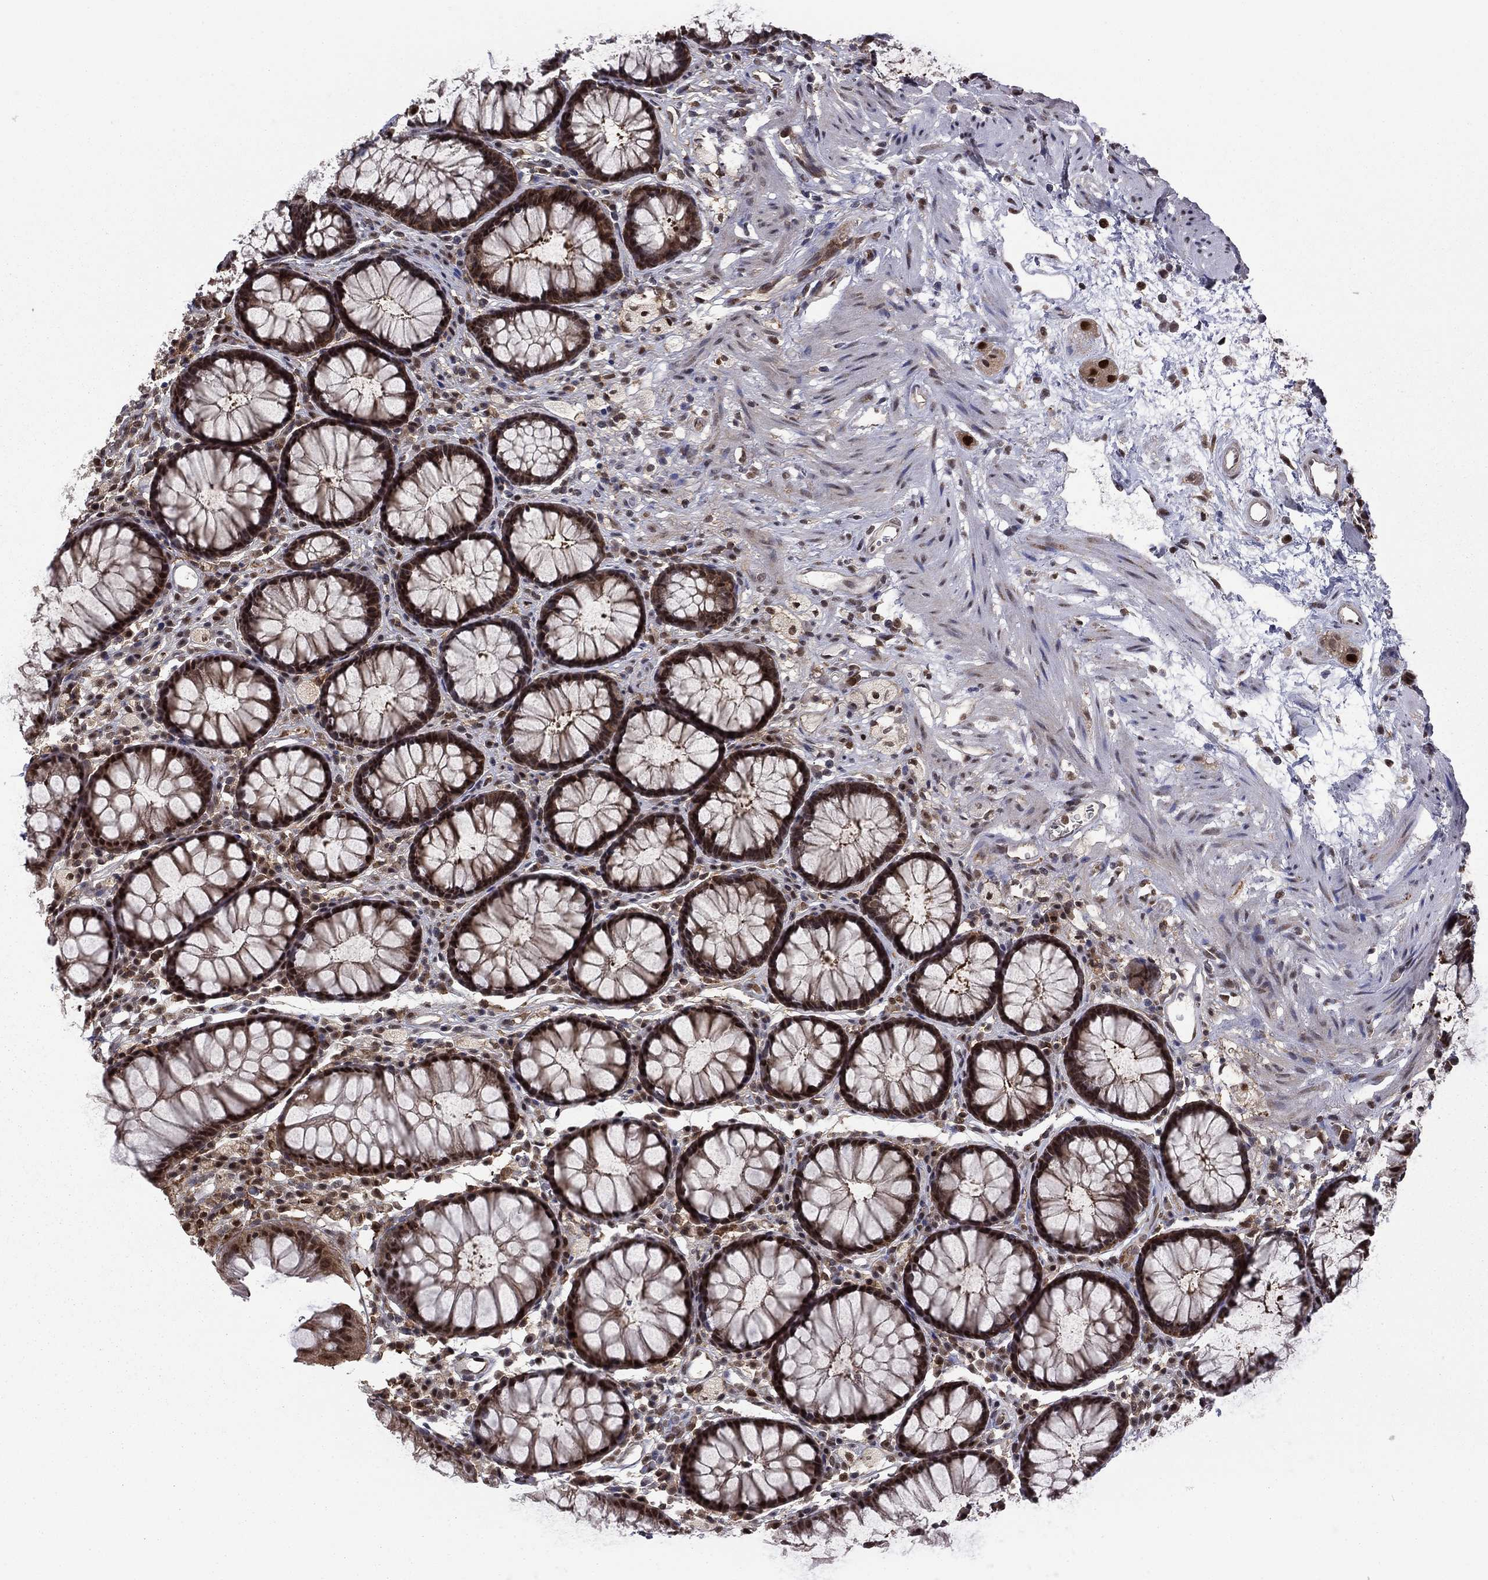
{"staining": {"intensity": "moderate", "quantity": ">75%", "location": "cytoplasmic/membranous,nuclear"}, "tissue": "rectum", "cell_type": "Glandular cells", "image_type": "normal", "snomed": [{"axis": "morphology", "description": "Normal tissue, NOS"}, {"axis": "topography", "description": "Rectum"}], "caption": "This image exhibits IHC staining of unremarkable human rectum, with medium moderate cytoplasmic/membranous,nuclear positivity in about >75% of glandular cells.", "gene": "PSMD2", "patient": {"sex": "female", "age": 68}}